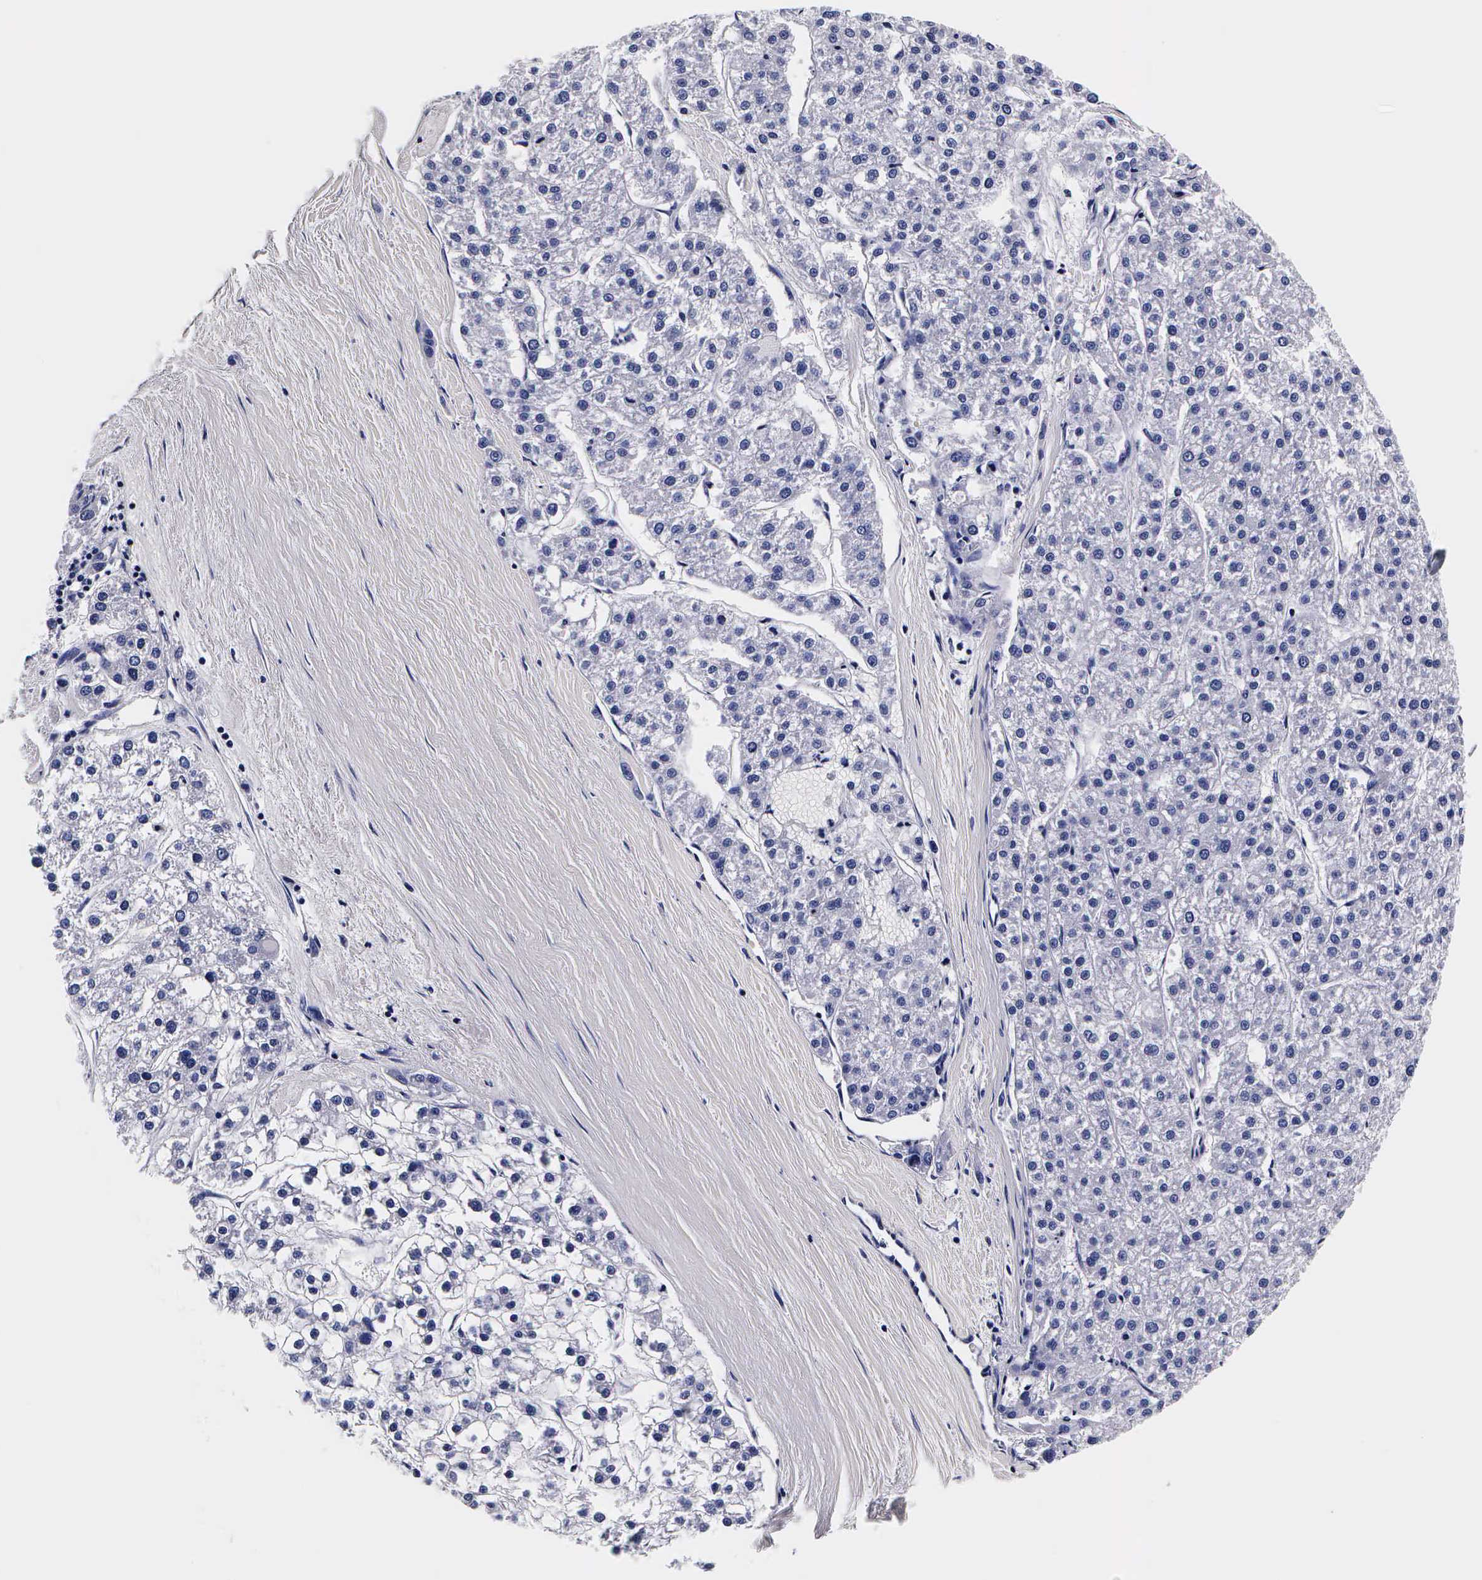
{"staining": {"intensity": "negative", "quantity": "none", "location": "none"}, "tissue": "liver cancer", "cell_type": "Tumor cells", "image_type": "cancer", "snomed": [{"axis": "morphology", "description": "Carcinoma, Hepatocellular, NOS"}, {"axis": "topography", "description": "Liver"}], "caption": "IHC of hepatocellular carcinoma (liver) demonstrates no positivity in tumor cells. The staining was performed using DAB to visualize the protein expression in brown, while the nuclei were stained in blue with hematoxylin (Magnification: 20x).", "gene": "IAPP", "patient": {"sex": "female", "age": 85}}